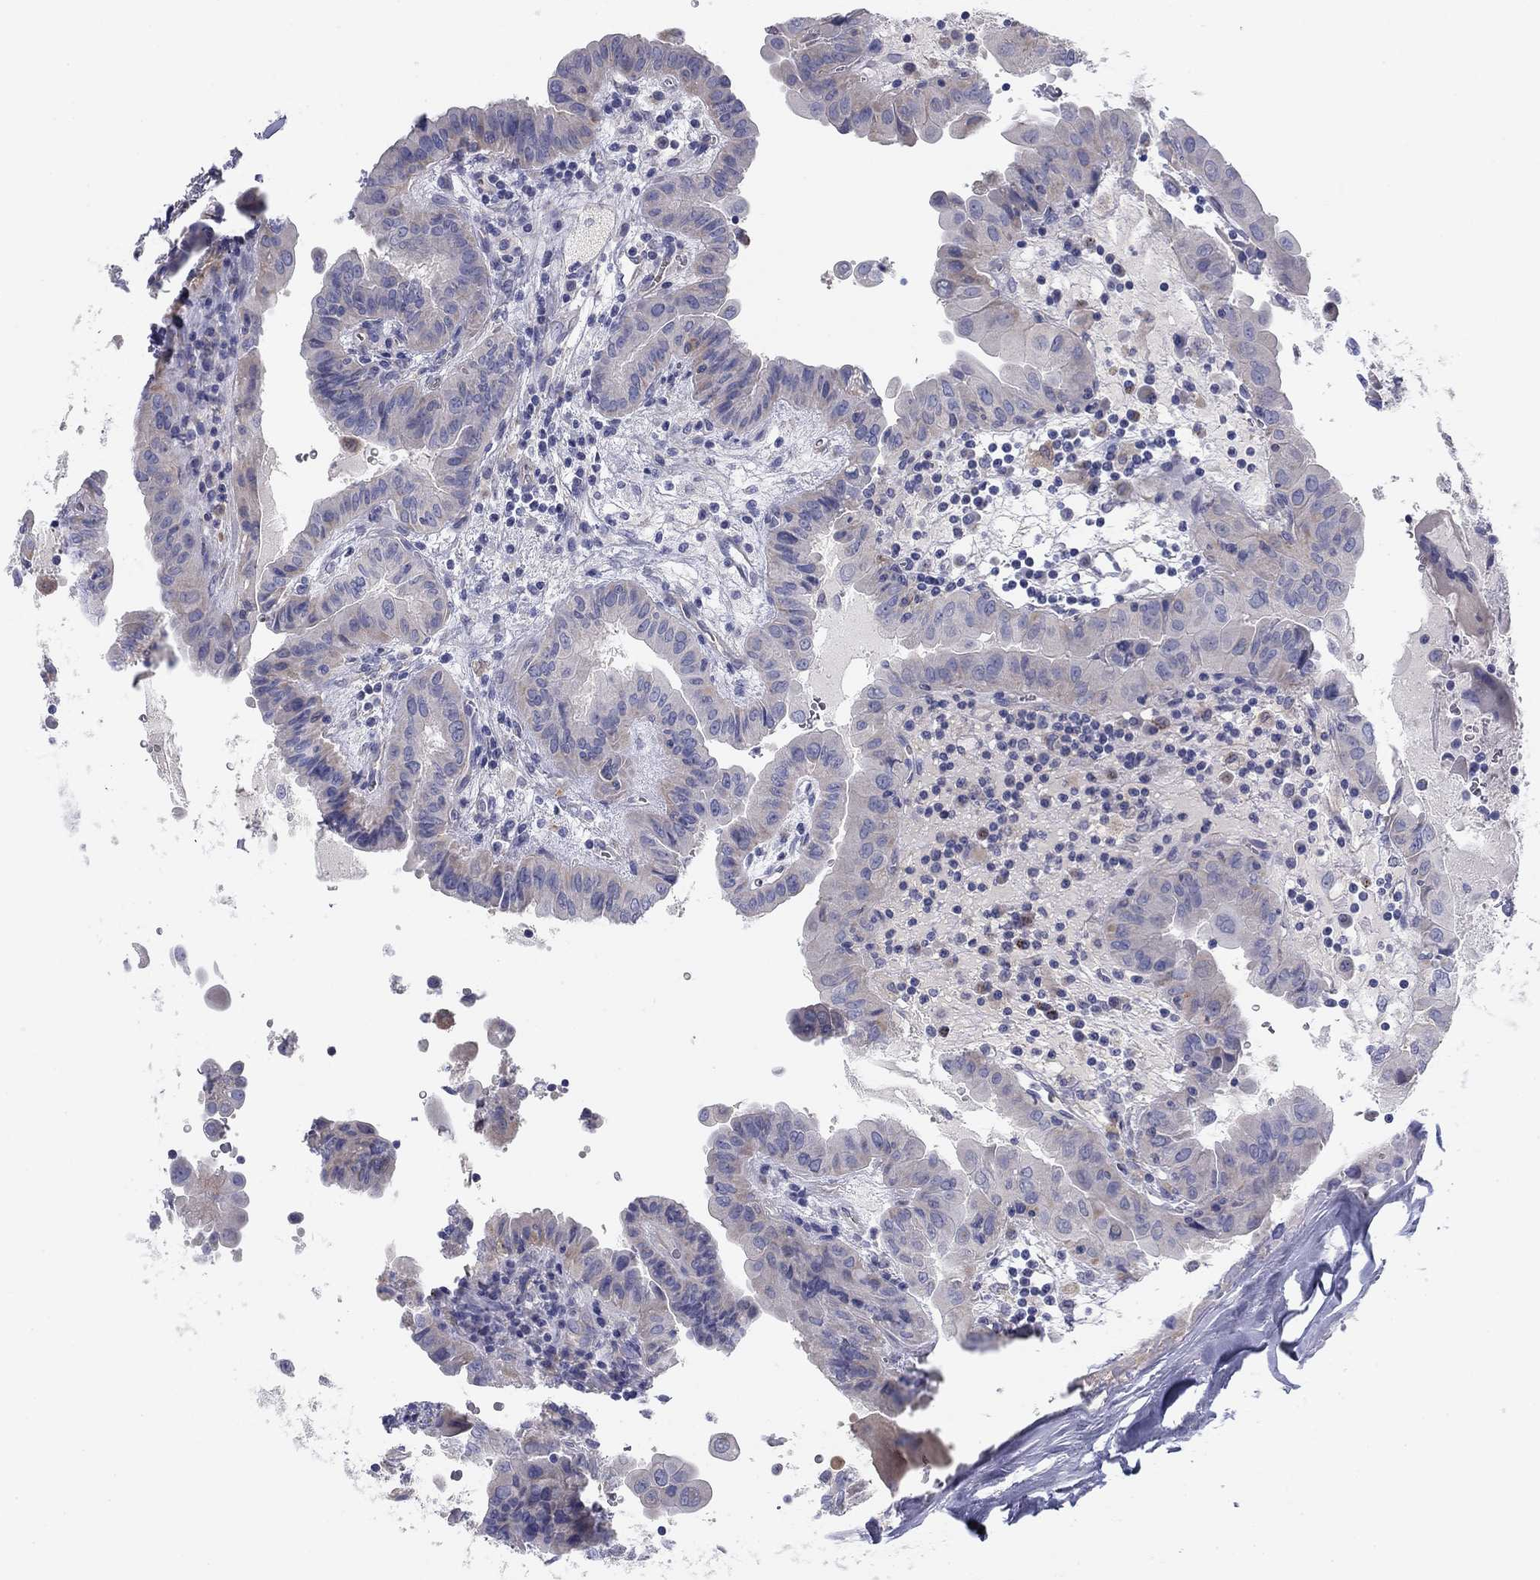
{"staining": {"intensity": "weak", "quantity": "<25%", "location": "cytoplasmic/membranous"}, "tissue": "thyroid cancer", "cell_type": "Tumor cells", "image_type": "cancer", "snomed": [{"axis": "morphology", "description": "Papillary adenocarcinoma, NOS"}, {"axis": "topography", "description": "Thyroid gland"}], "caption": "Immunohistochemistry of human thyroid papillary adenocarcinoma displays no staining in tumor cells.", "gene": "SEPTIN3", "patient": {"sex": "female", "age": 37}}